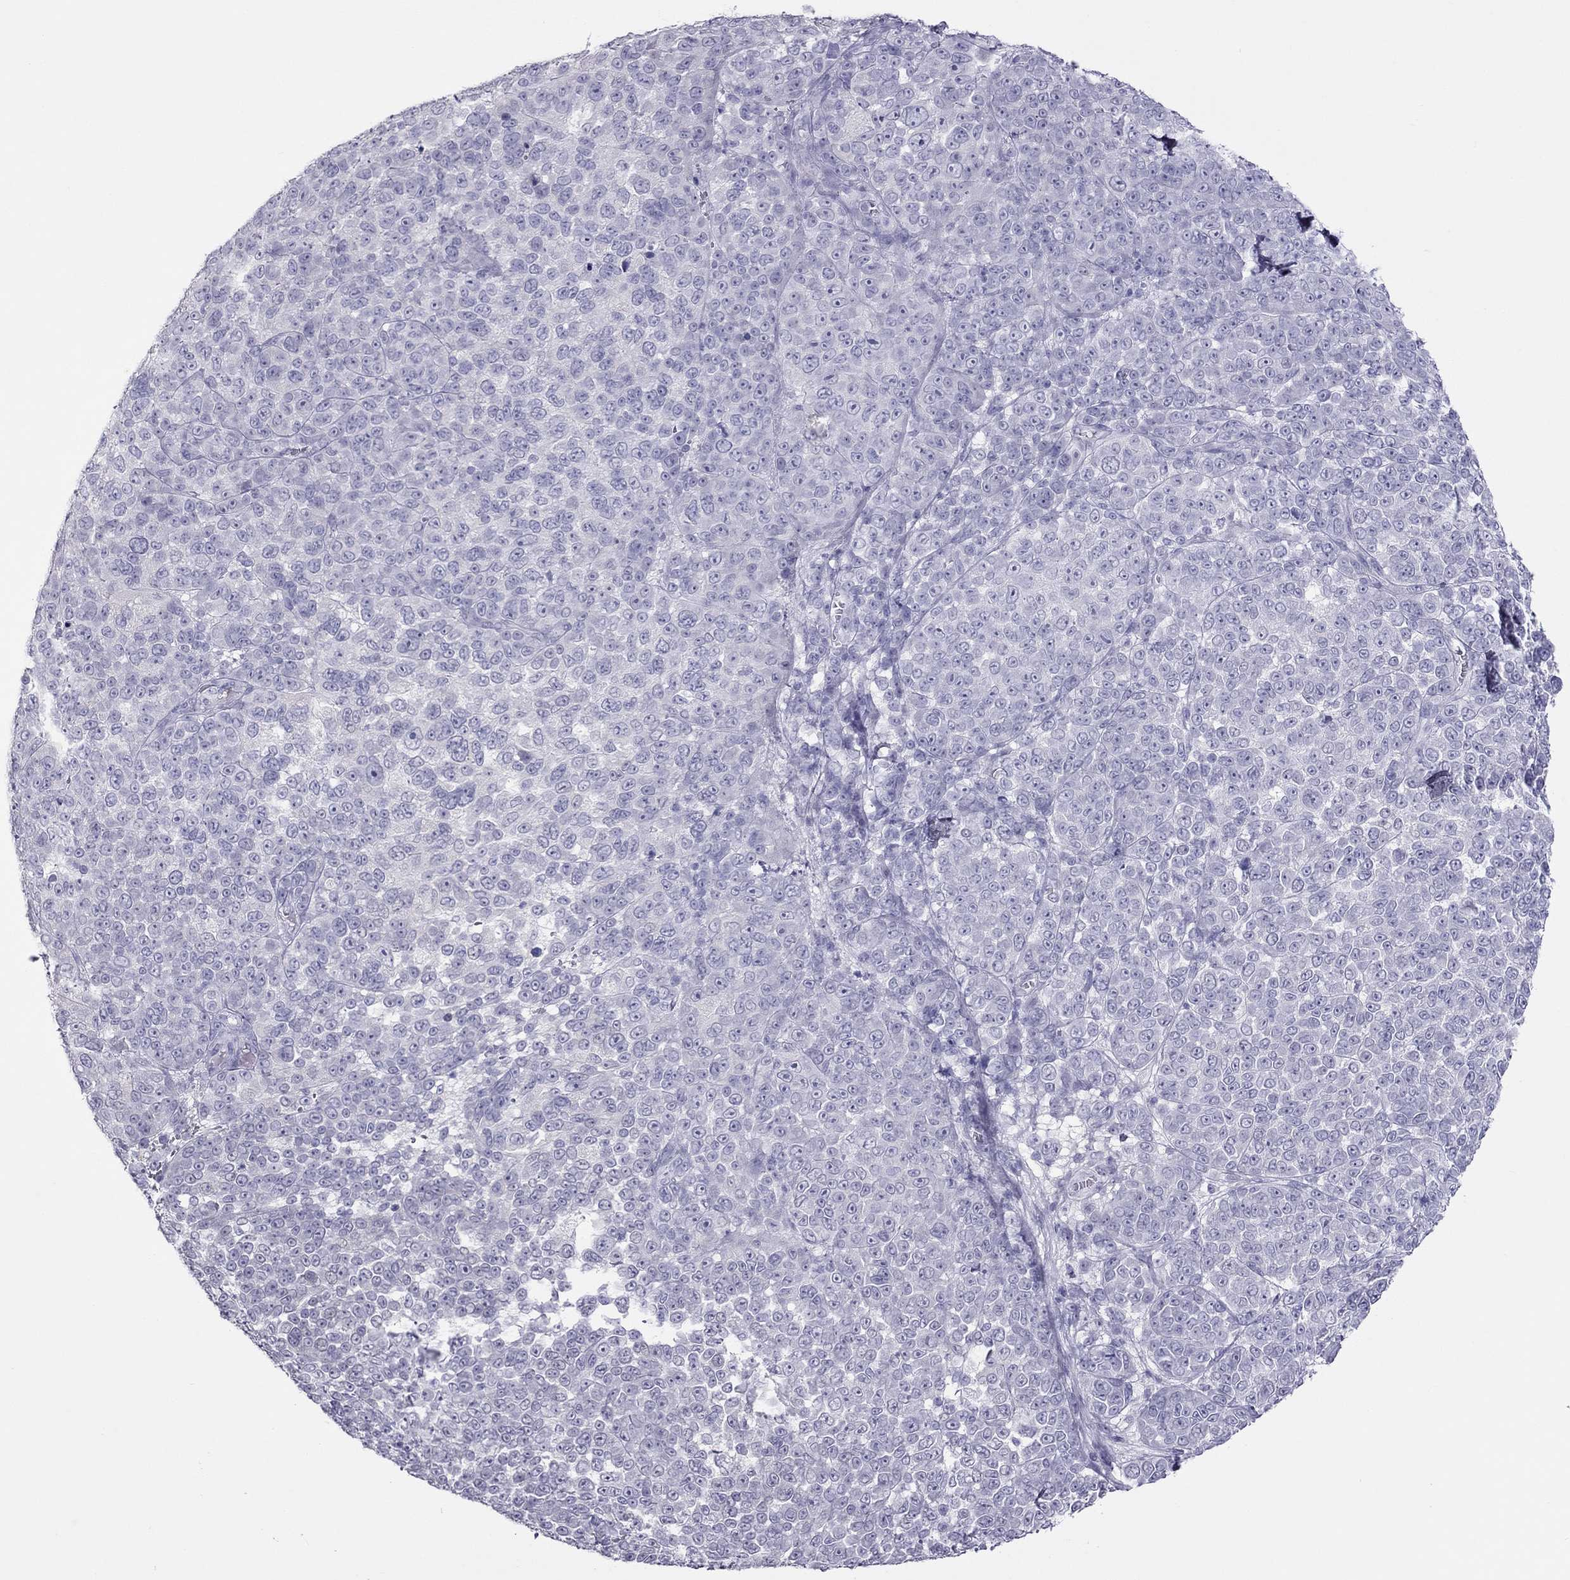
{"staining": {"intensity": "negative", "quantity": "none", "location": "none"}, "tissue": "melanoma", "cell_type": "Tumor cells", "image_type": "cancer", "snomed": [{"axis": "morphology", "description": "Malignant melanoma, NOS"}, {"axis": "topography", "description": "Skin"}], "caption": "There is no significant expression in tumor cells of melanoma. Nuclei are stained in blue.", "gene": "TEX14", "patient": {"sex": "female", "age": 95}}